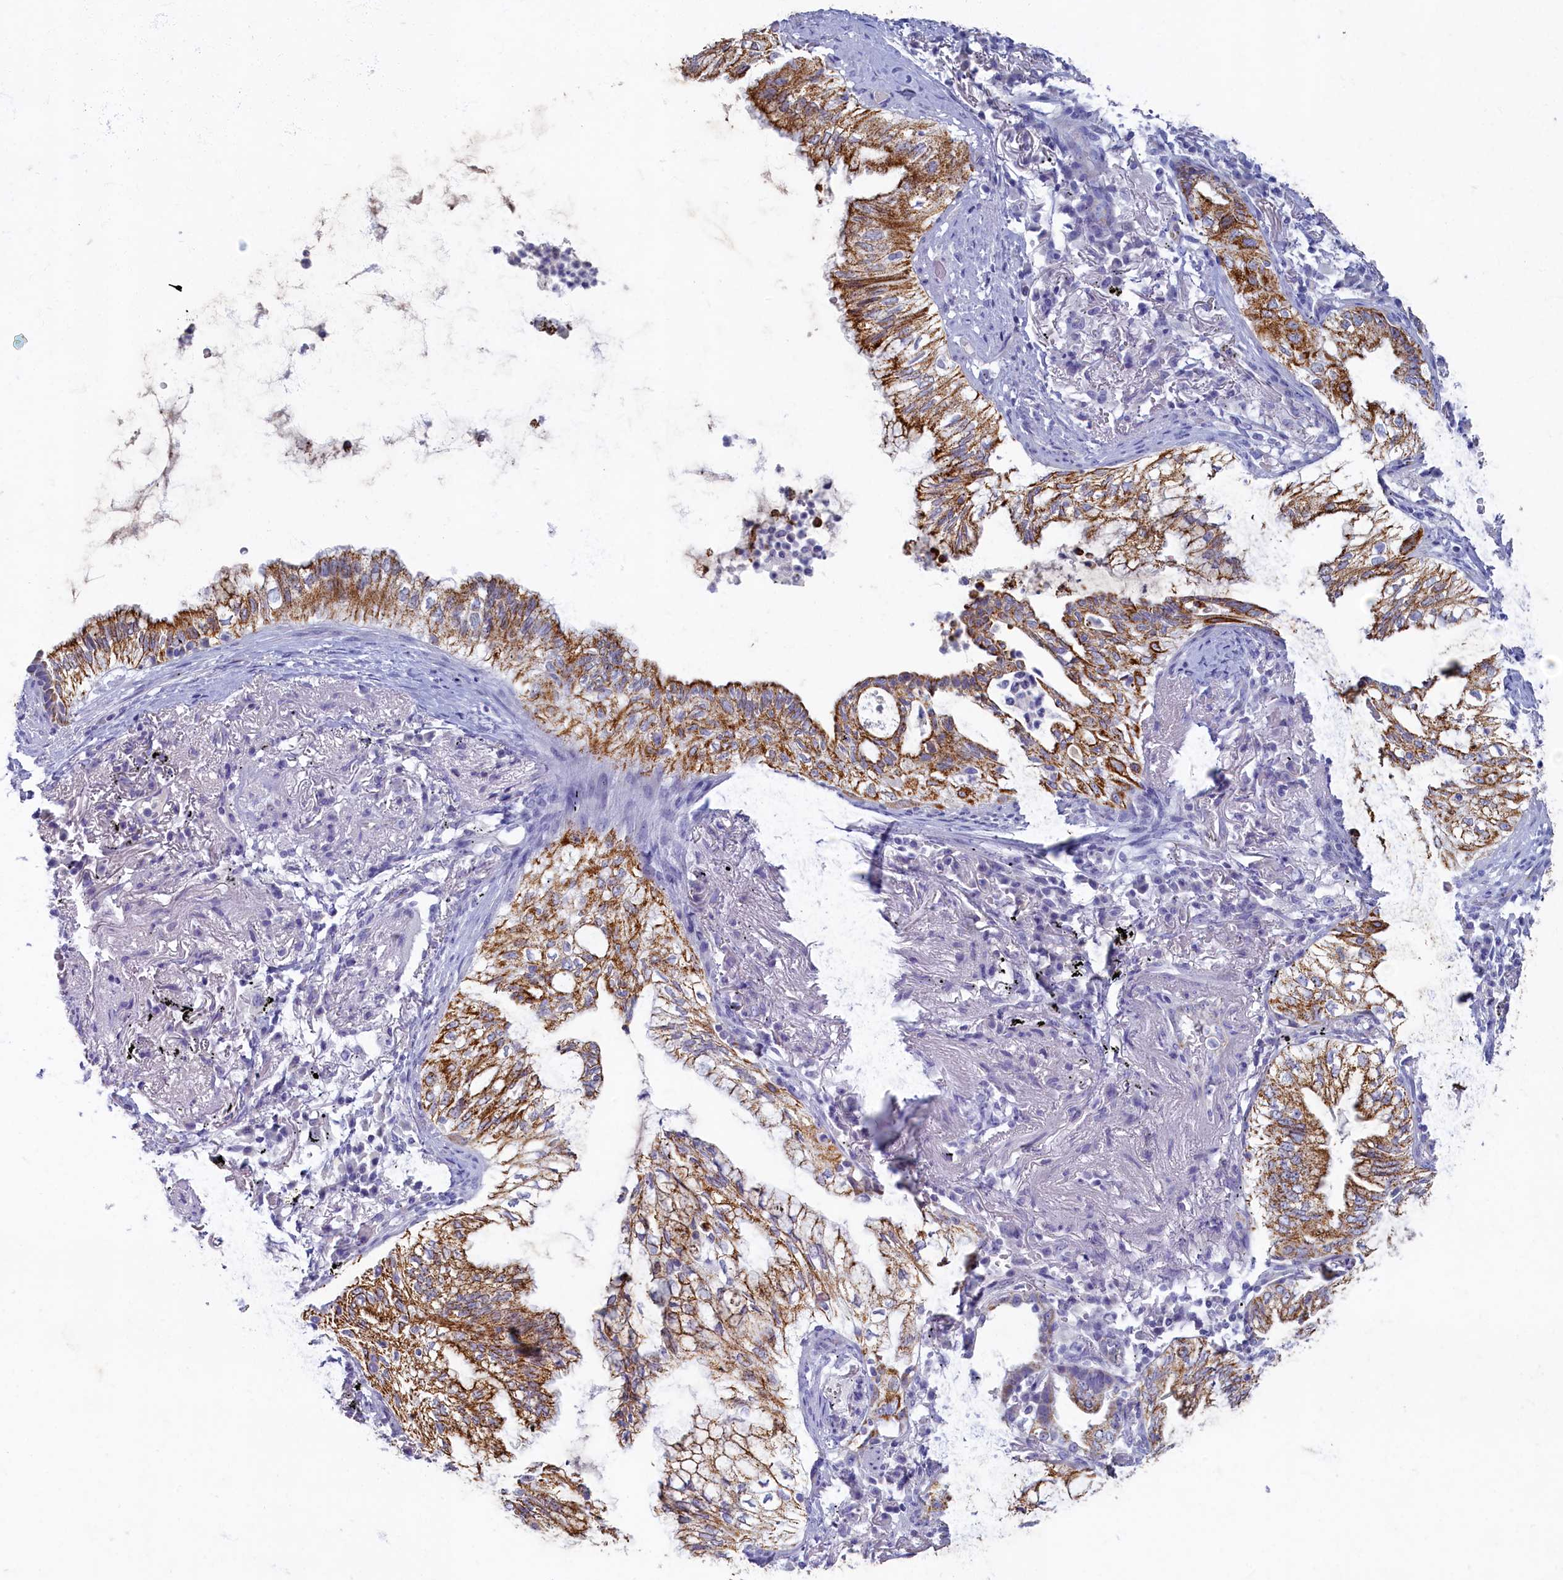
{"staining": {"intensity": "strong", "quantity": ">75%", "location": "cytoplasmic/membranous"}, "tissue": "lung cancer", "cell_type": "Tumor cells", "image_type": "cancer", "snomed": [{"axis": "morphology", "description": "Adenocarcinoma, NOS"}, {"axis": "topography", "description": "Lung"}], "caption": "Adenocarcinoma (lung) was stained to show a protein in brown. There is high levels of strong cytoplasmic/membranous staining in approximately >75% of tumor cells. The staining was performed using DAB (3,3'-diaminobenzidine) to visualize the protein expression in brown, while the nuclei were stained in blue with hematoxylin (Magnification: 20x).", "gene": "OCIAD2", "patient": {"sex": "female", "age": 70}}